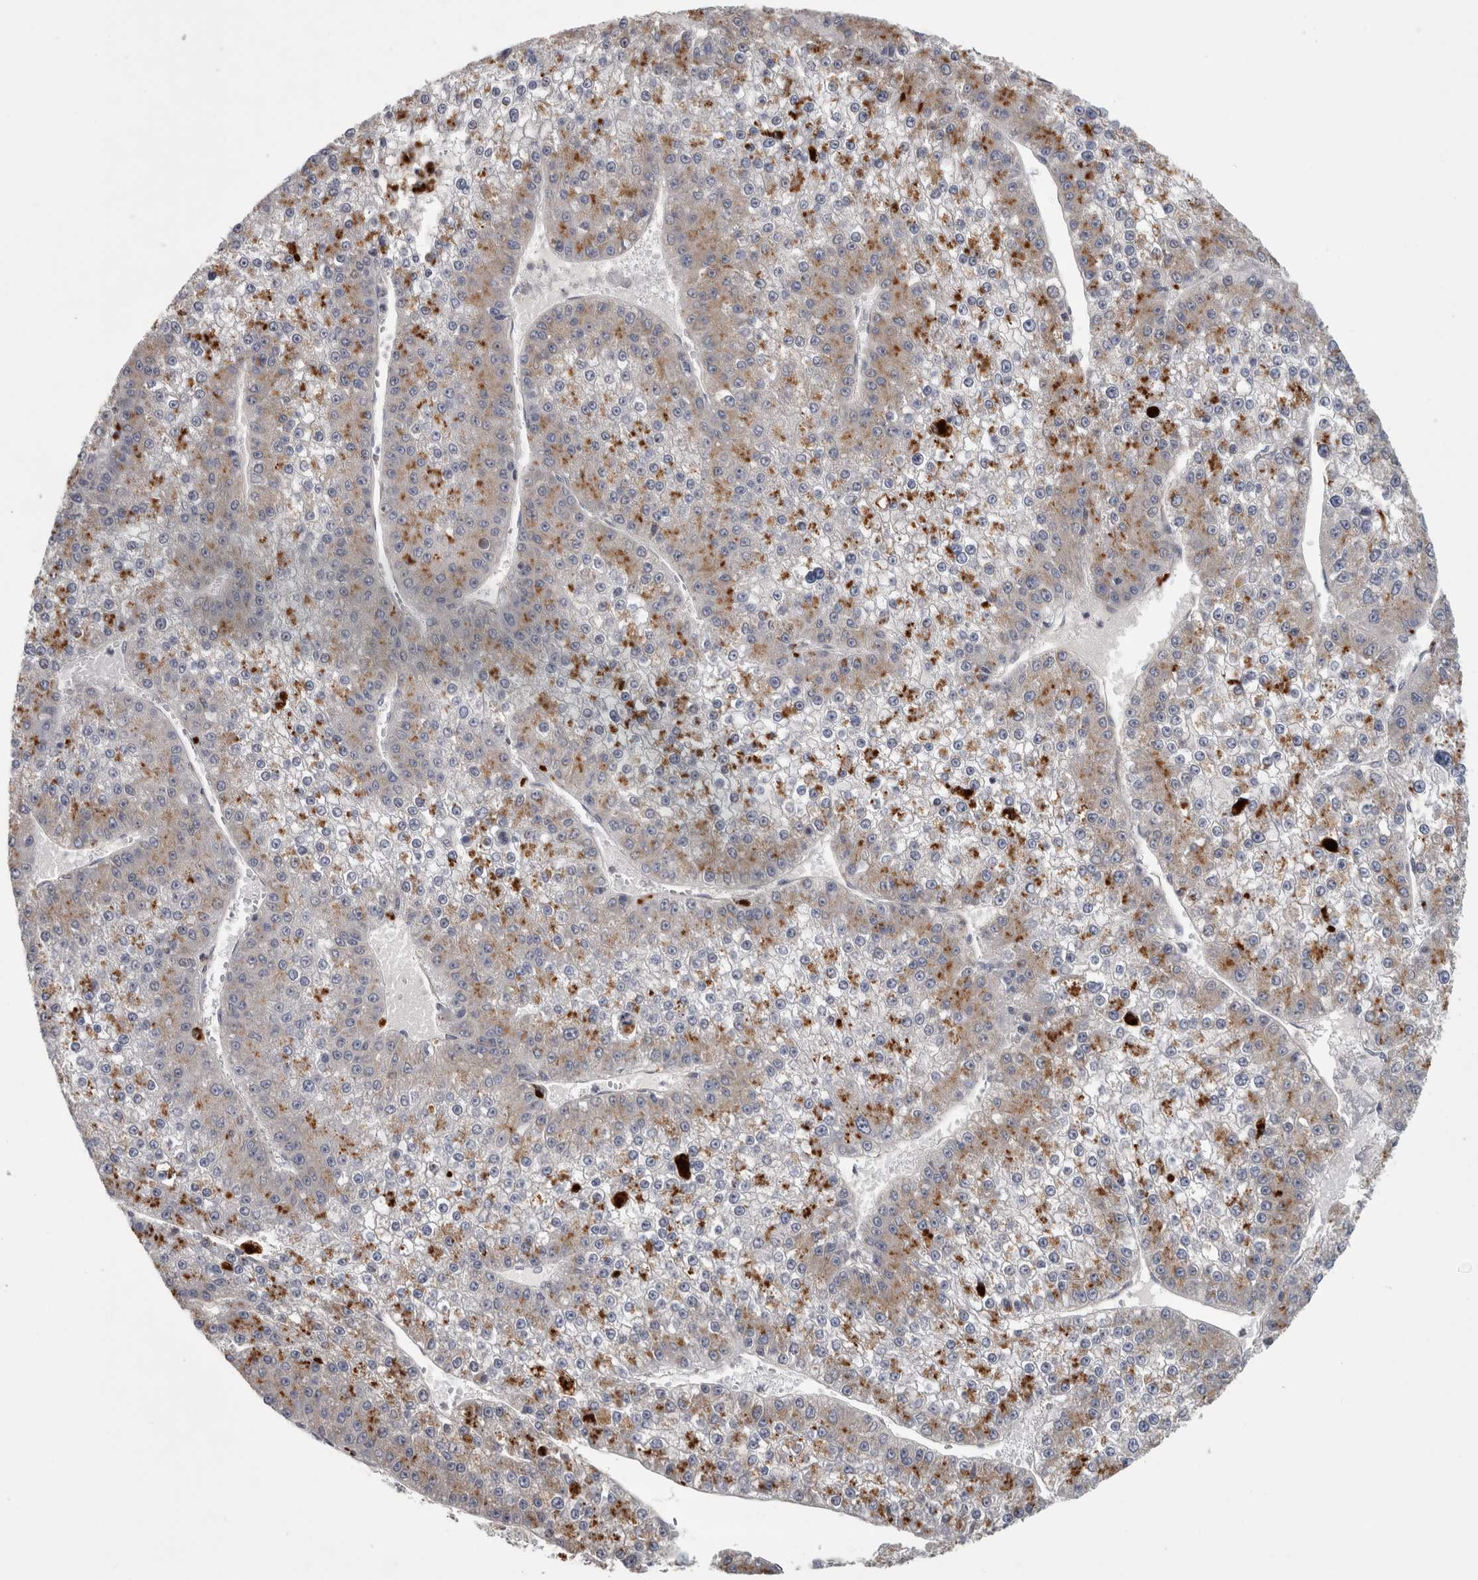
{"staining": {"intensity": "moderate", "quantity": "25%-75%", "location": "cytoplasmic/membranous"}, "tissue": "liver cancer", "cell_type": "Tumor cells", "image_type": "cancer", "snomed": [{"axis": "morphology", "description": "Carcinoma, Hepatocellular, NOS"}, {"axis": "topography", "description": "Liver"}], "caption": "The image displays staining of liver cancer, revealing moderate cytoplasmic/membranous protein expression (brown color) within tumor cells.", "gene": "ATXN2", "patient": {"sex": "female", "age": 73}}